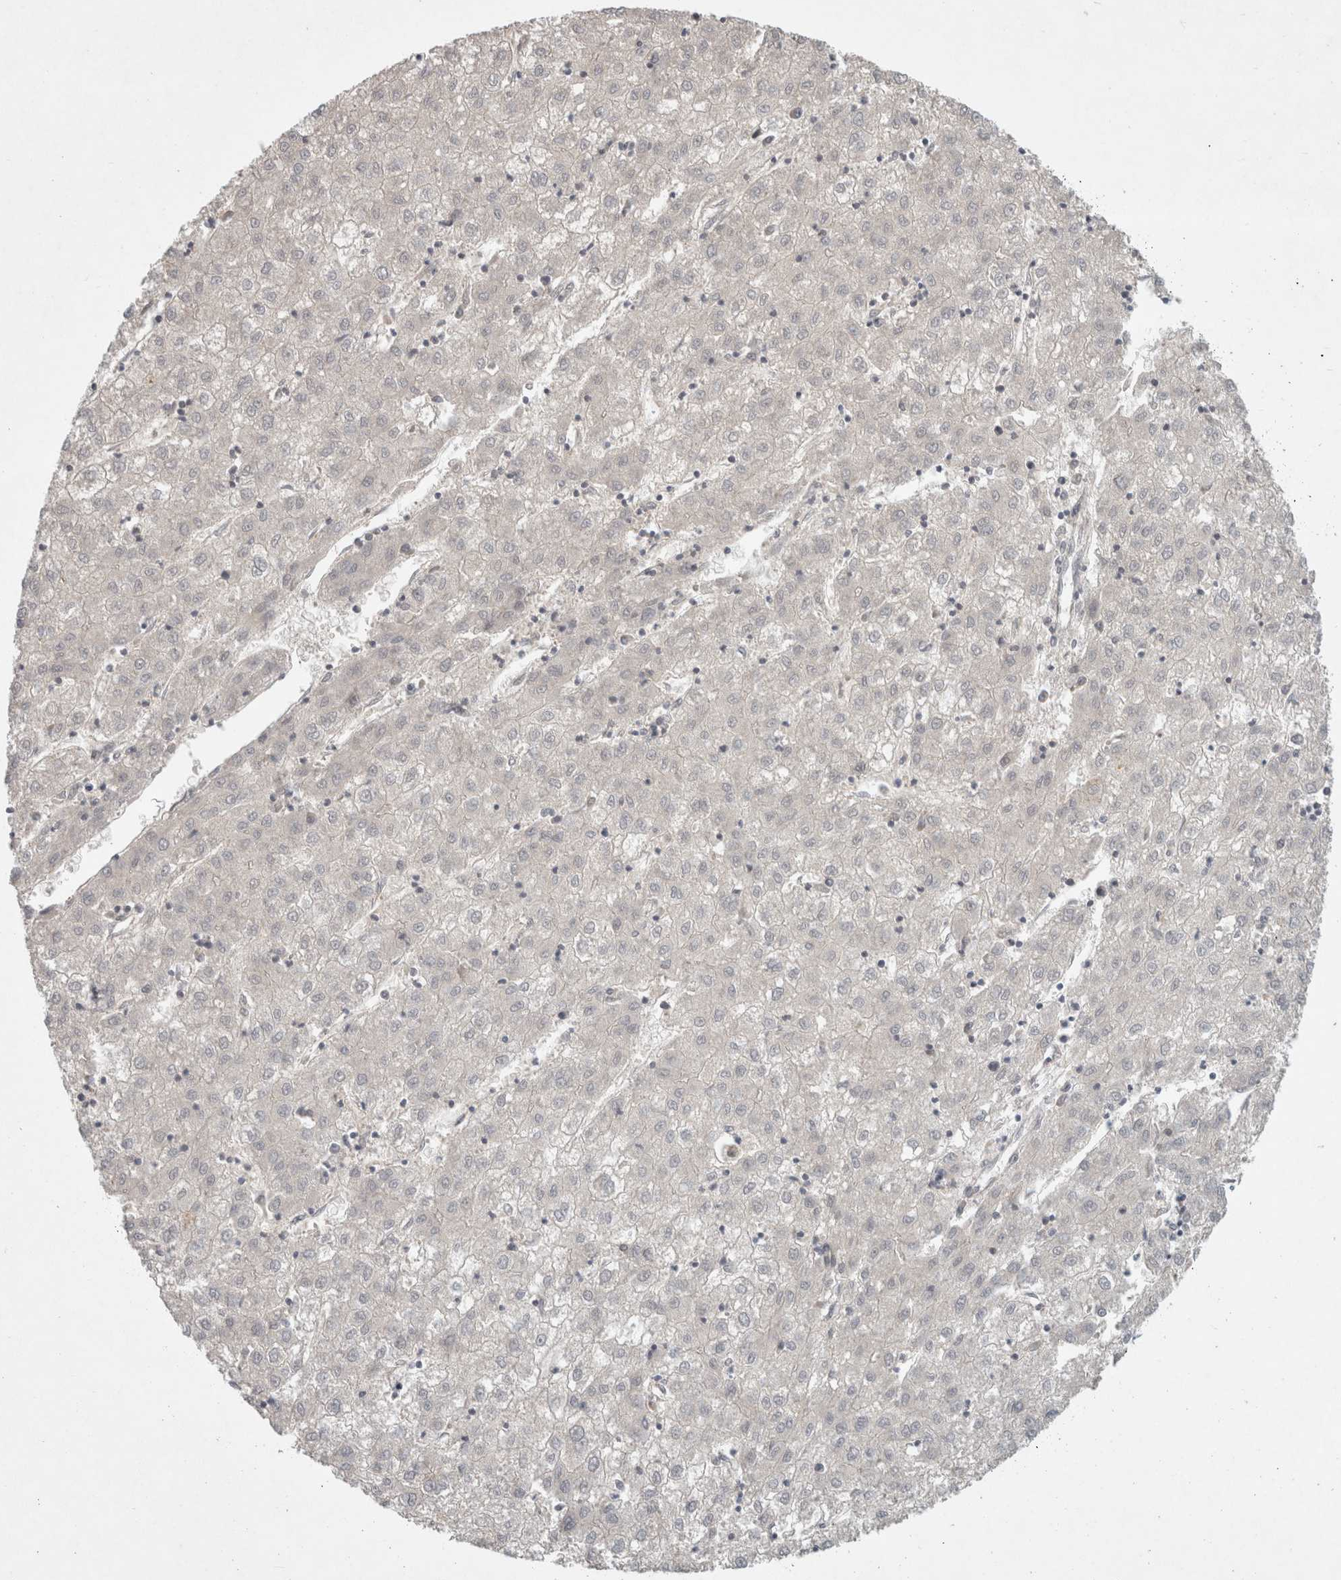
{"staining": {"intensity": "negative", "quantity": "none", "location": "none"}, "tissue": "liver cancer", "cell_type": "Tumor cells", "image_type": "cancer", "snomed": [{"axis": "morphology", "description": "Carcinoma, Hepatocellular, NOS"}, {"axis": "topography", "description": "Liver"}], "caption": "Immunohistochemistry (IHC) histopathology image of neoplastic tissue: human liver cancer stained with DAB reveals no significant protein positivity in tumor cells.", "gene": "RASAL2", "patient": {"sex": "male", "age": 72}}